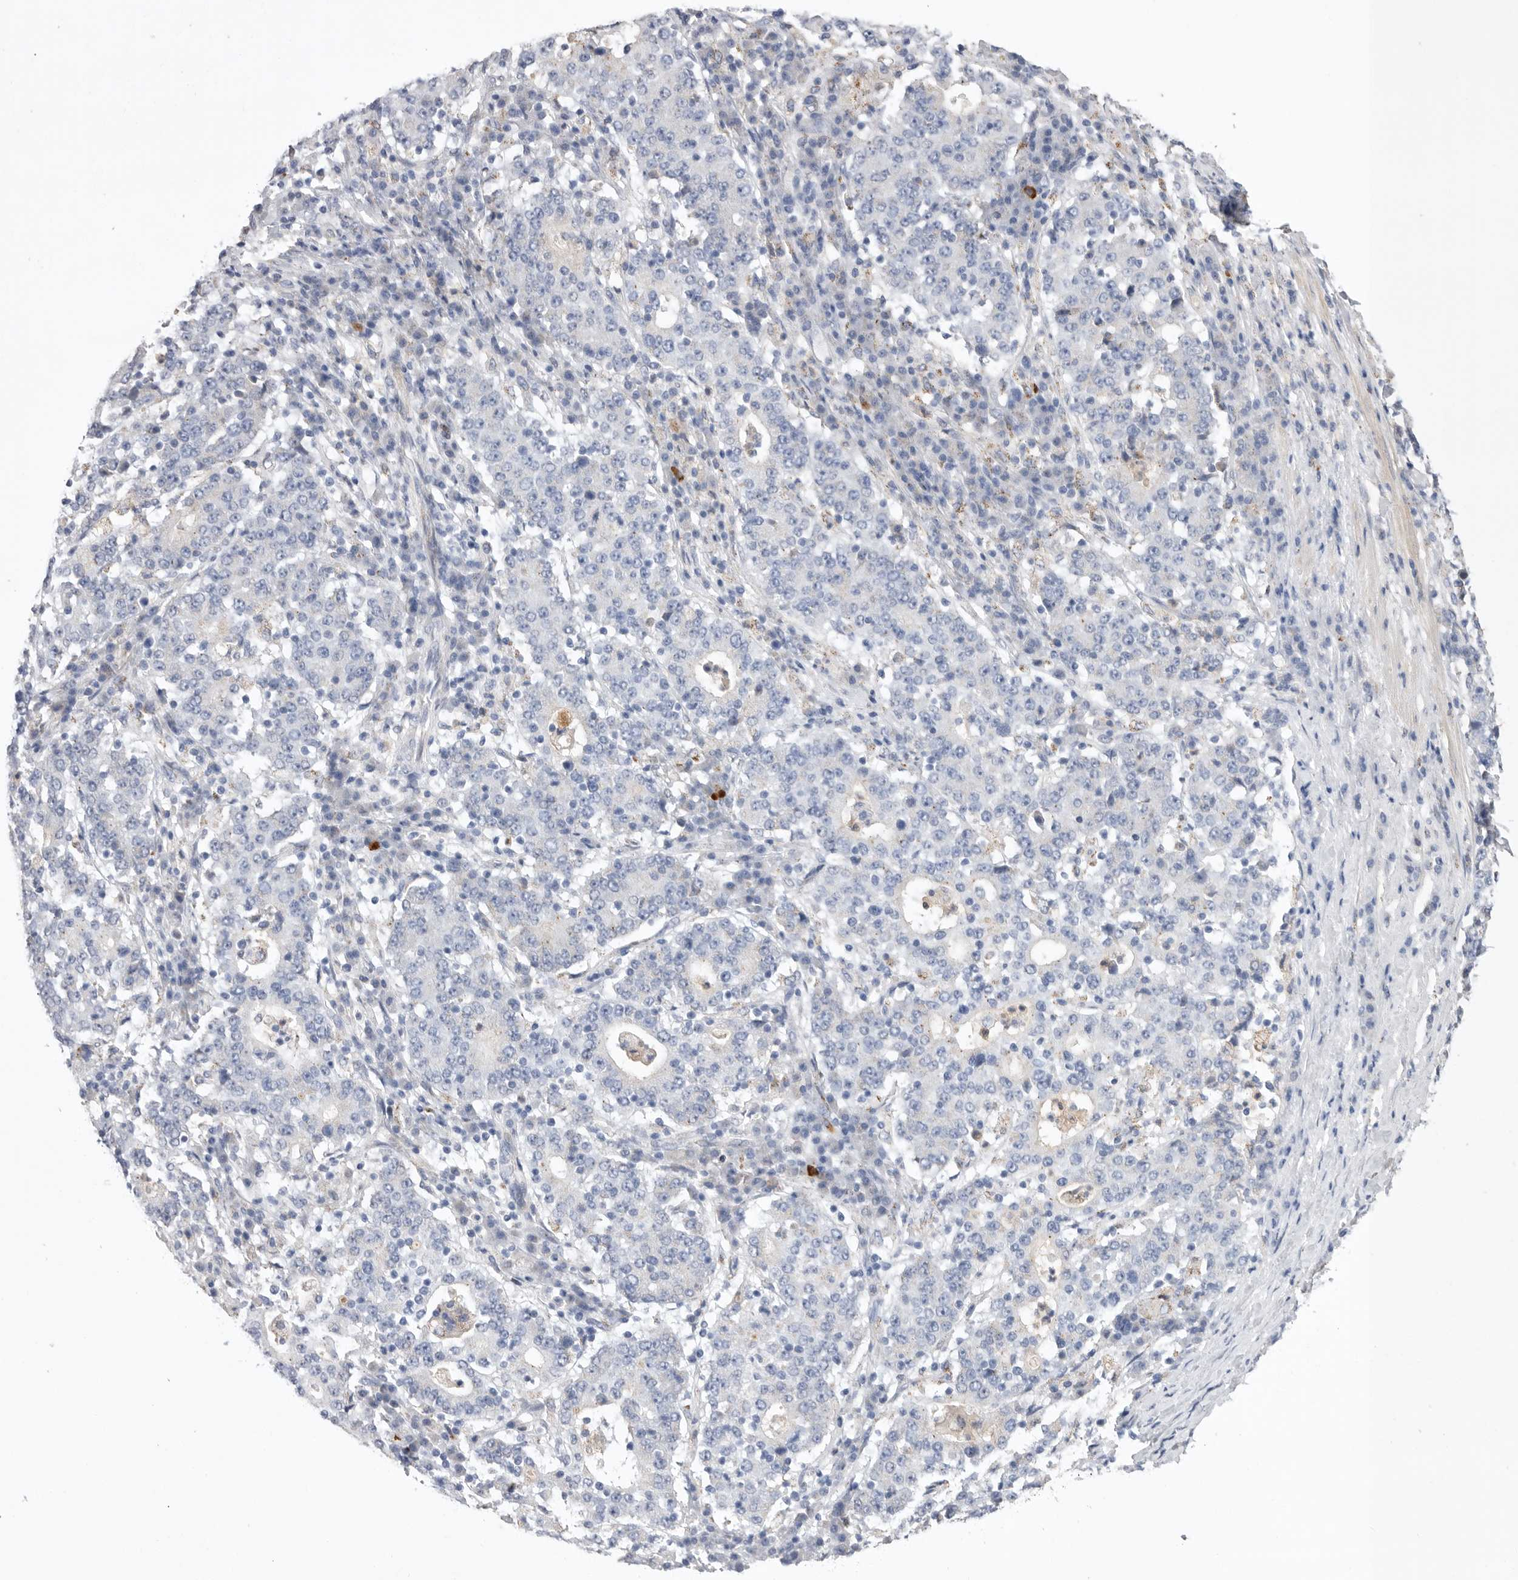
{"staining": {"intensity": "negative", "quantity": "none", "location": "none"}, "tissue": "stomach cancer", "cell_type": "Tumor cells", "image_type": "cancer", "snomed": [{"axis": "morphology", "description": "Adenocarcinoma, NOS"}, {"axis": "topography", "description": "Stomach"}], "caption": "This is an IHC micrograph of human stomach cancer. There is no expression in tumor cells.", "gene": "CCDC126", "patient": {"sex": "male", "age": 59}}